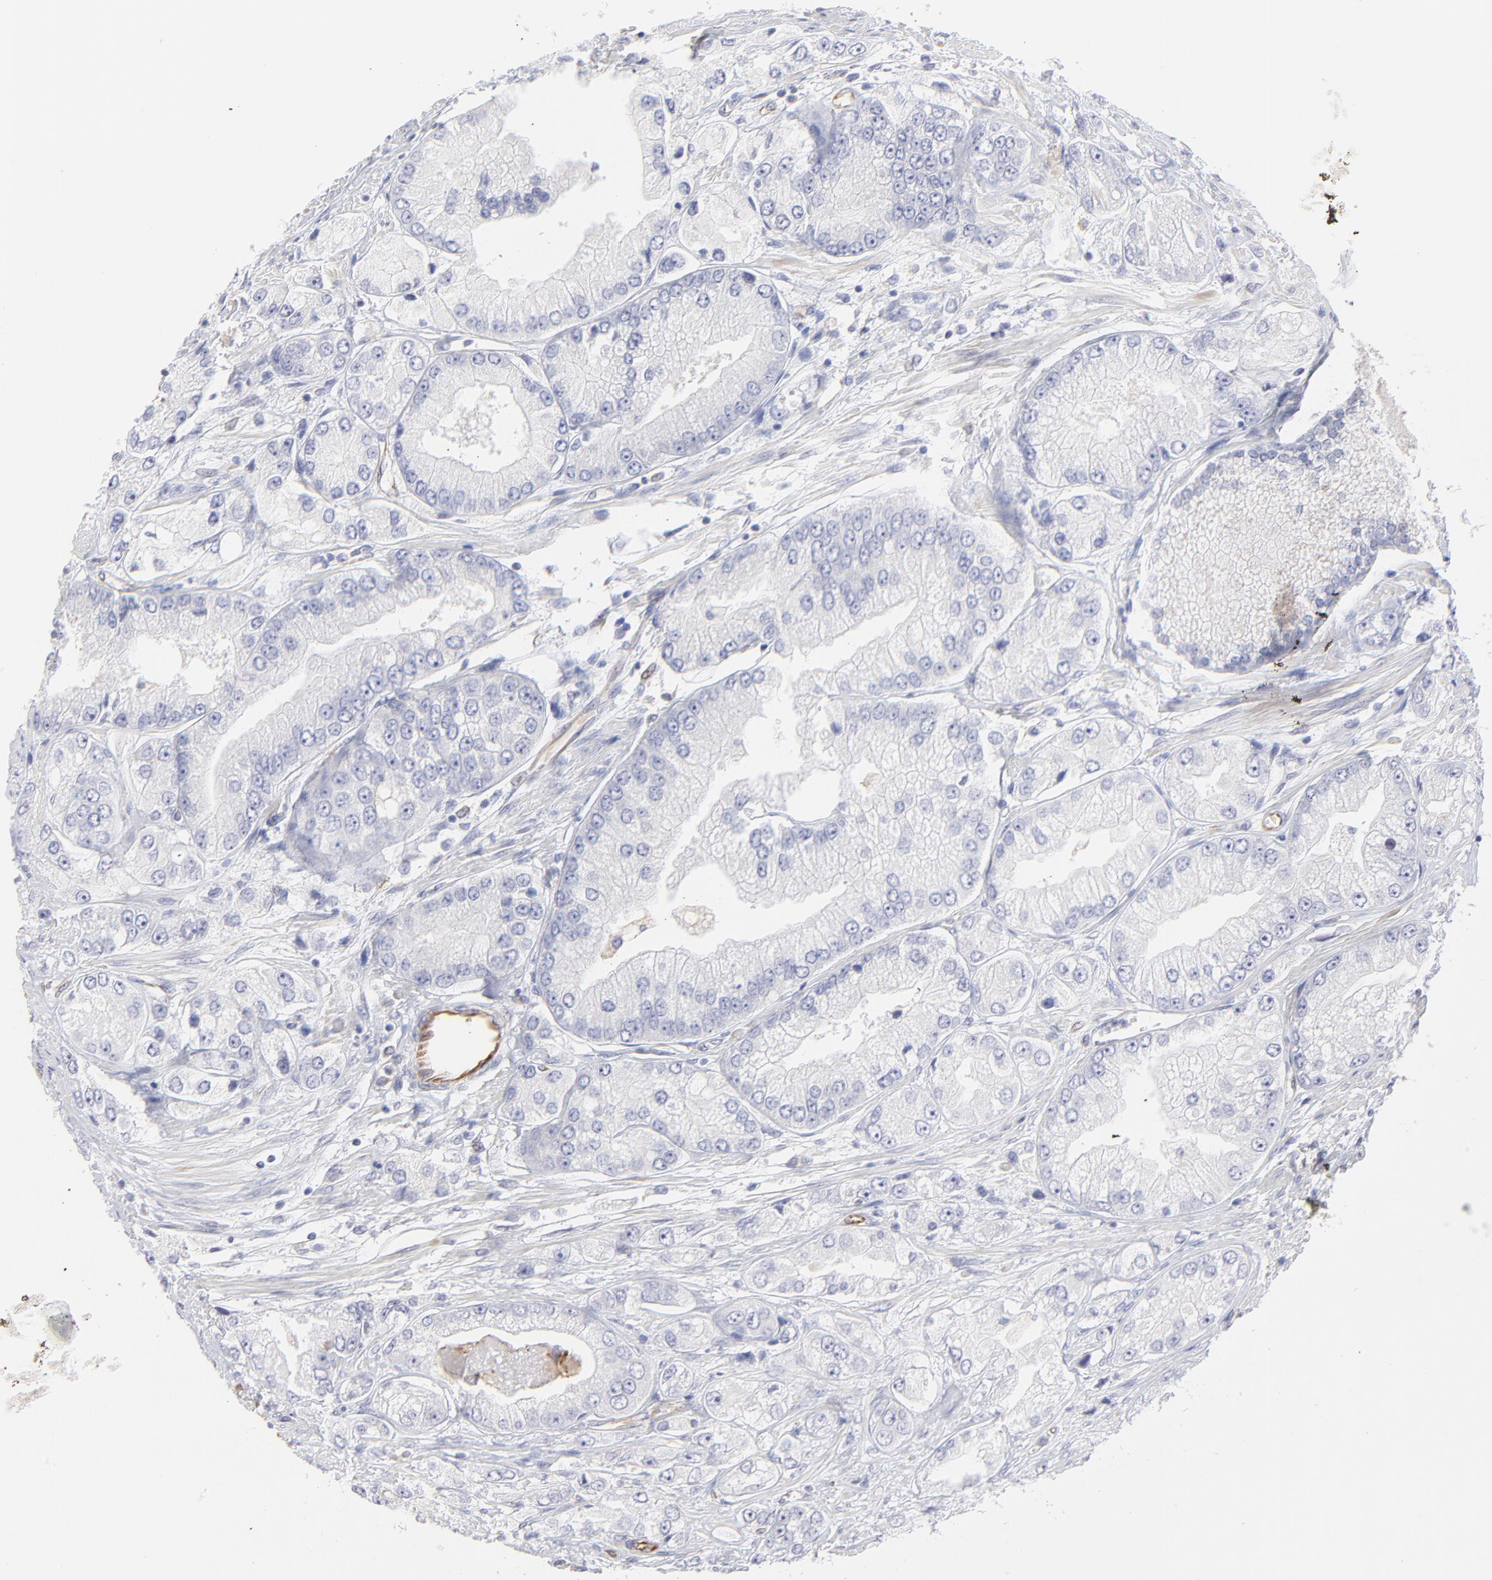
{"staining": {"intensity": "negative", "quantity": "none", "location": "none"}, "tissue": "prostate cancer", "cell_type": "Tumor cells", "image_type": "cancer", "snomed": [{"axis": "morphology", "description": "Adenocarcinoma, Medium grade"}, {"axis": "topography", "description": "Prostate"}], "caption": "IHC micrograph of medium-grade adenocarcinoma (prostate) stained for a protein (brown), which displays no positivity in tumor cells. The staining was performed using DAB (3,3'-diaminobenzidine) to visualize the protein expression in brown, while the nuclei were stained in blue with hematoxylin (Magnification: 20x).", "gene": "COX8C", "patient": {"sex": "male", "age": 72}}